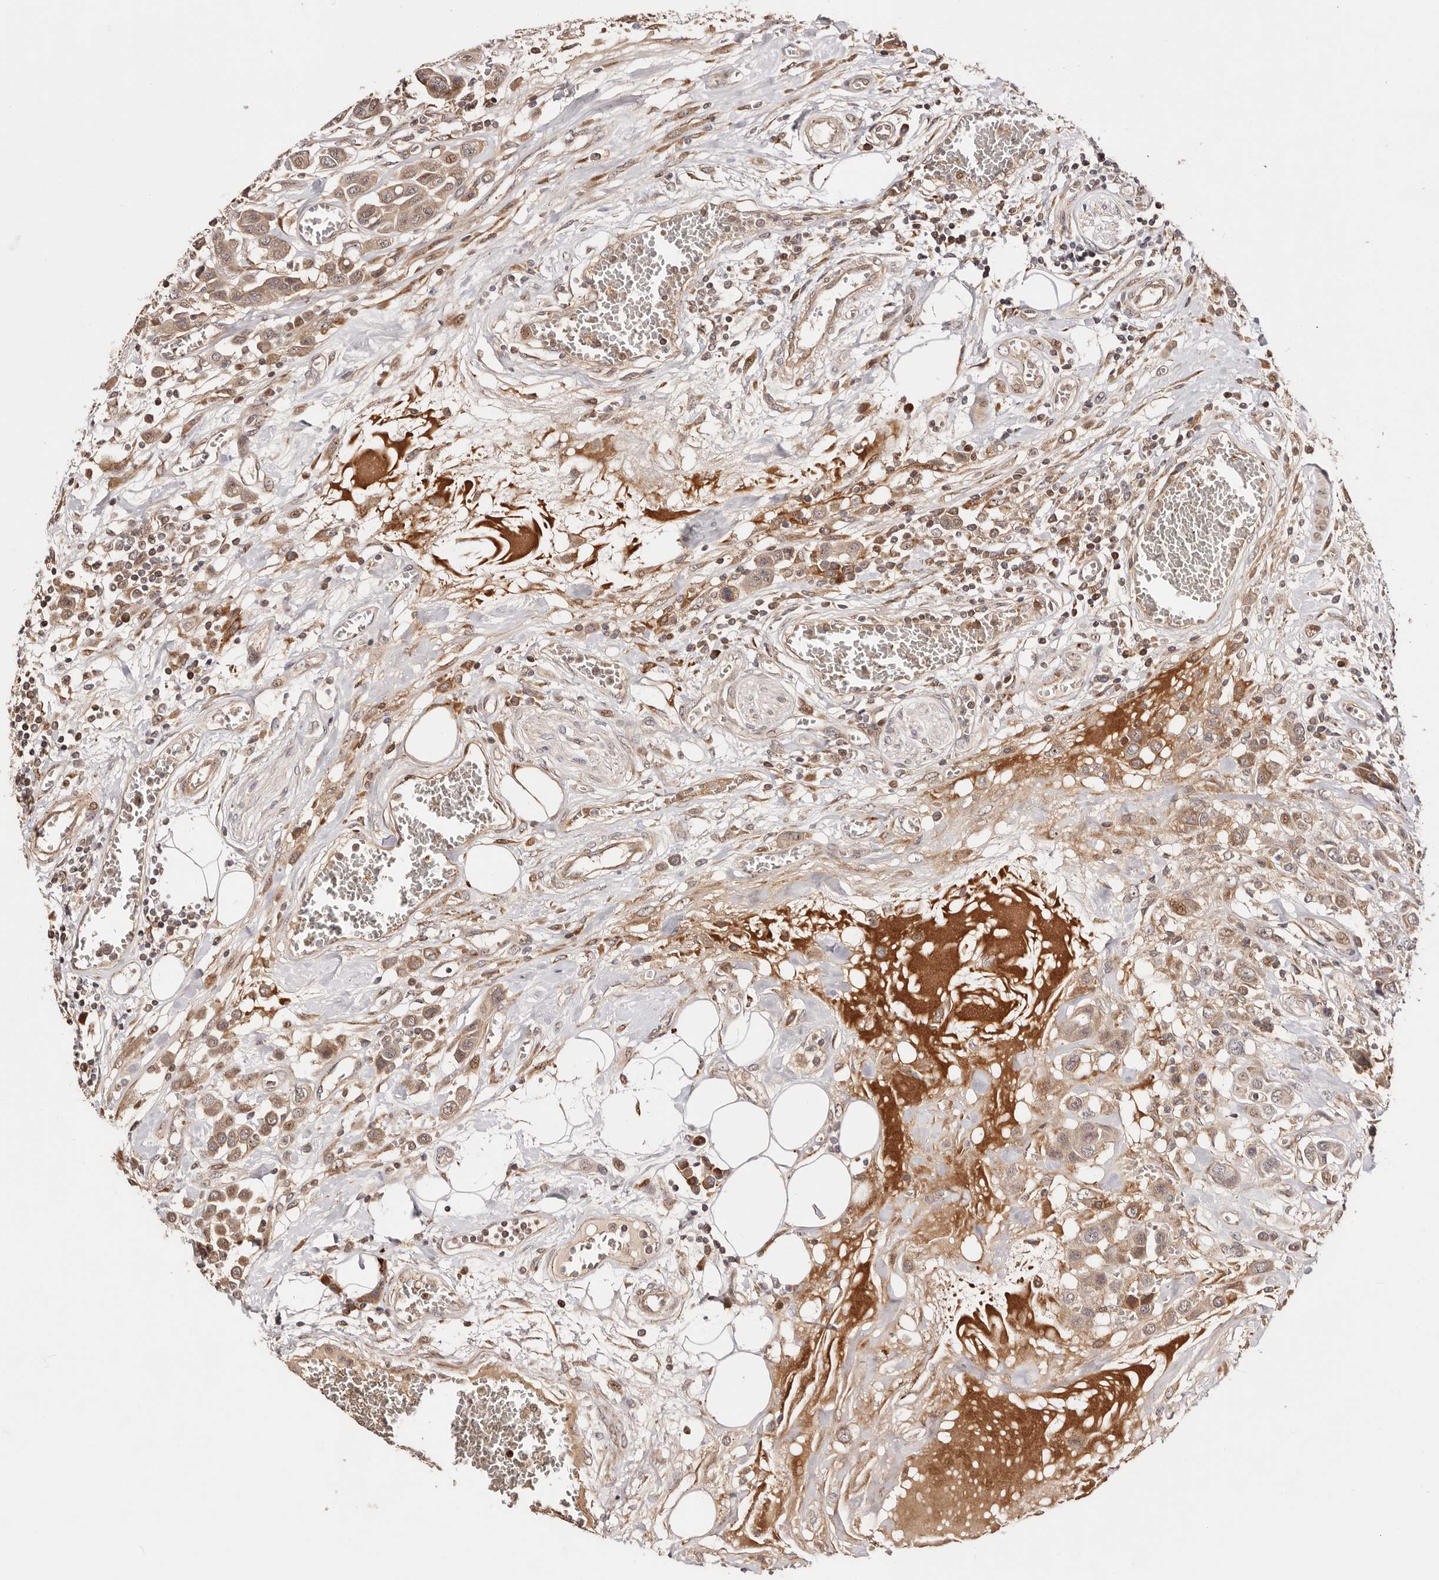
{"staining": {"intensity": "moderate", "quantity": ">75%", "location": "cytoplasmic/membranous,nuclear"}, "tissue": "urothelial cancer", "cell_type": "Tumor cells", "image_type": "cancer", "snomed": [{"axis": "morphology", "description": "Urothelial carcinoma, High grade"}, {"axis": "topography", "description": "Urinary bladder"}], "caption": "Immunohistochemical staining of human high-grade urothelial carcinoma demonstrates medium levels of moderate cytoplasmic/membranous and nuclear expression in approximately >75% of tumor cells.", "gene": "PTPN22", "patient": {"sex": "male", "age": 50}}